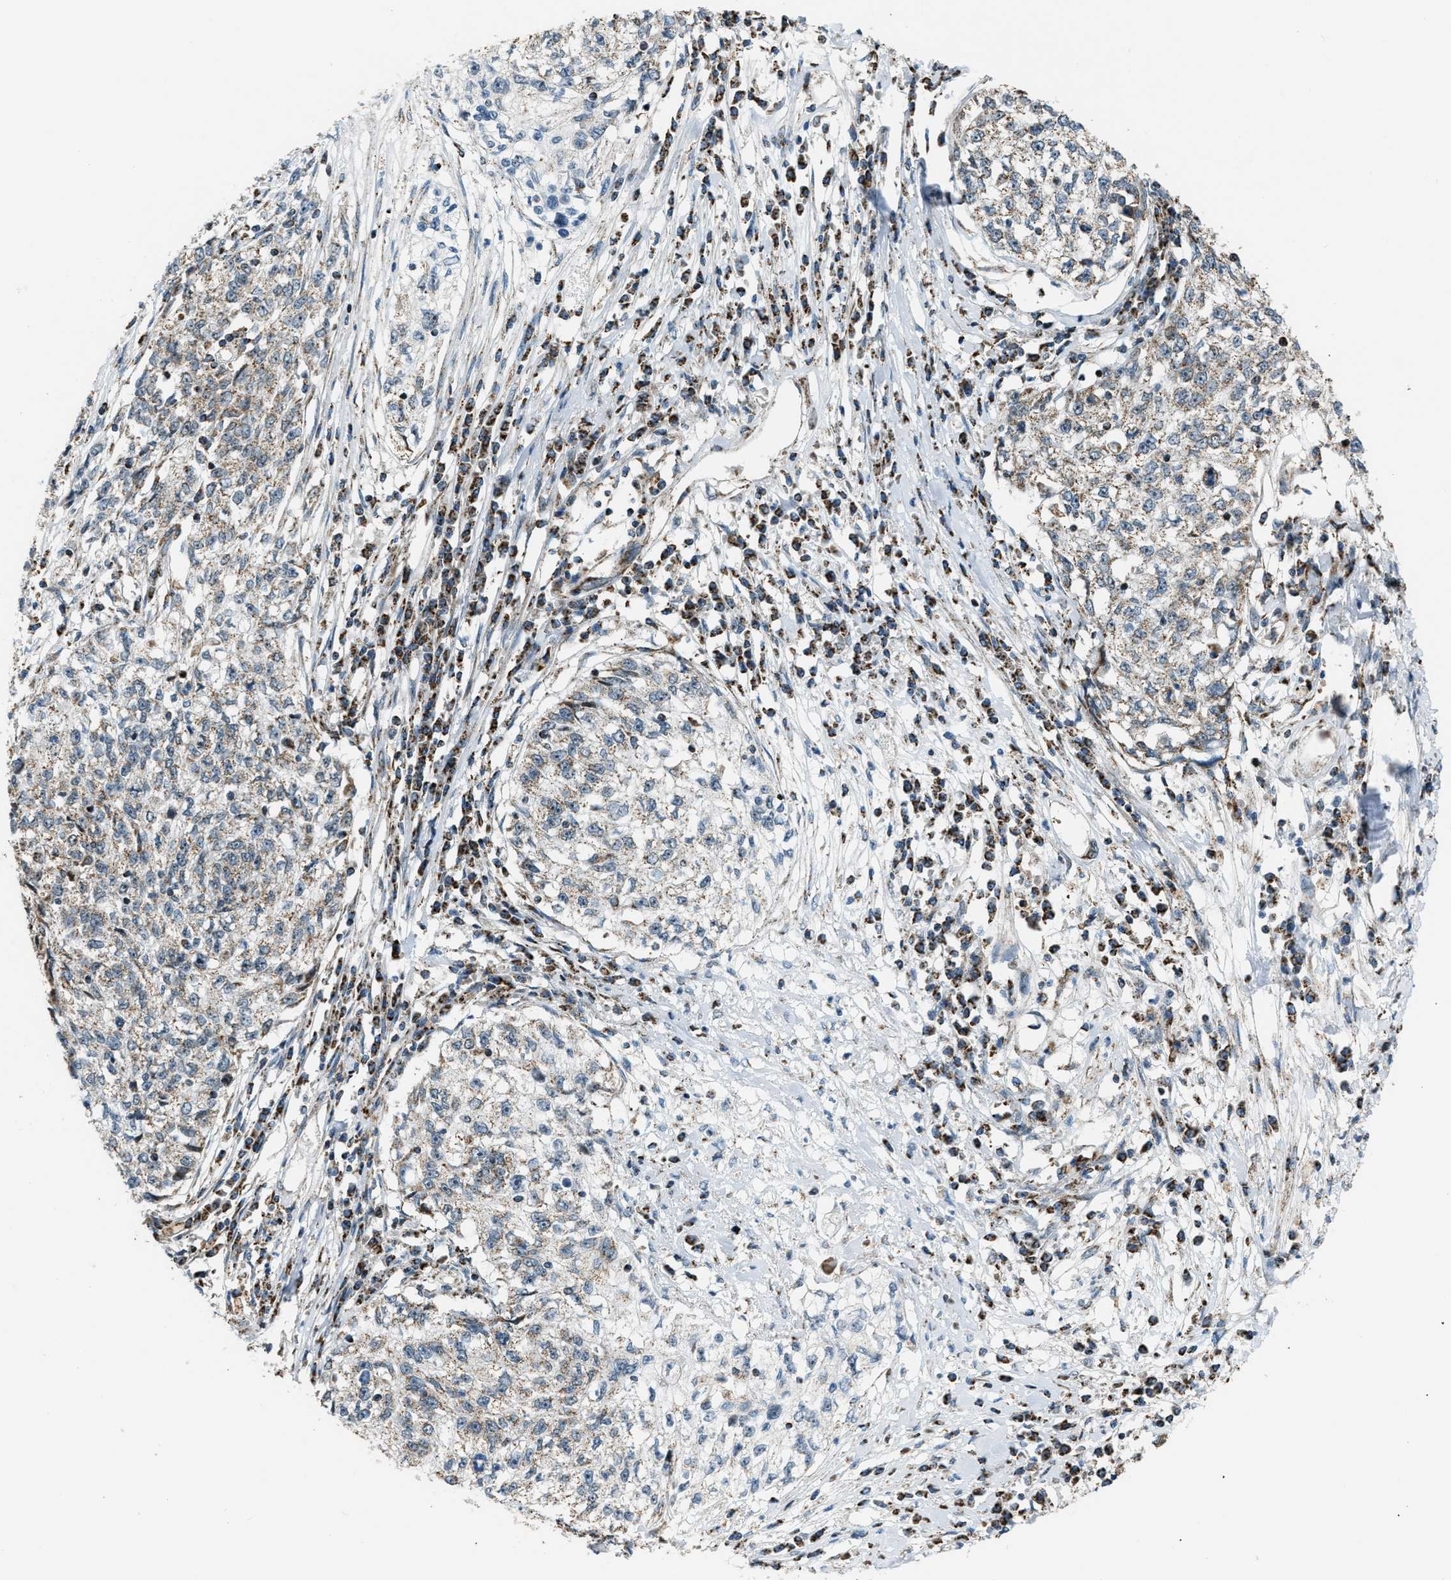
{"staining": {"intensity": "weak", "quantity": ">75%", "location": "cytoplasmic/membranous"}, "tissue": "cervical cancer", "cell_type": "Tumor cells", "image_type": "cancer", "snomed": [{"axis": "morphology", "description": "Squamous cell carcinoma, NOS"}, {"axis": "topography", "description": "Cervix"}], "caption": "This is an image of IHC staining of cervical cancer, which shows weak positivity in the cytoplasmic/membranous of tumor cells.", "gene": "CHN2", "patient": {"sex": "female", "age": 57}}